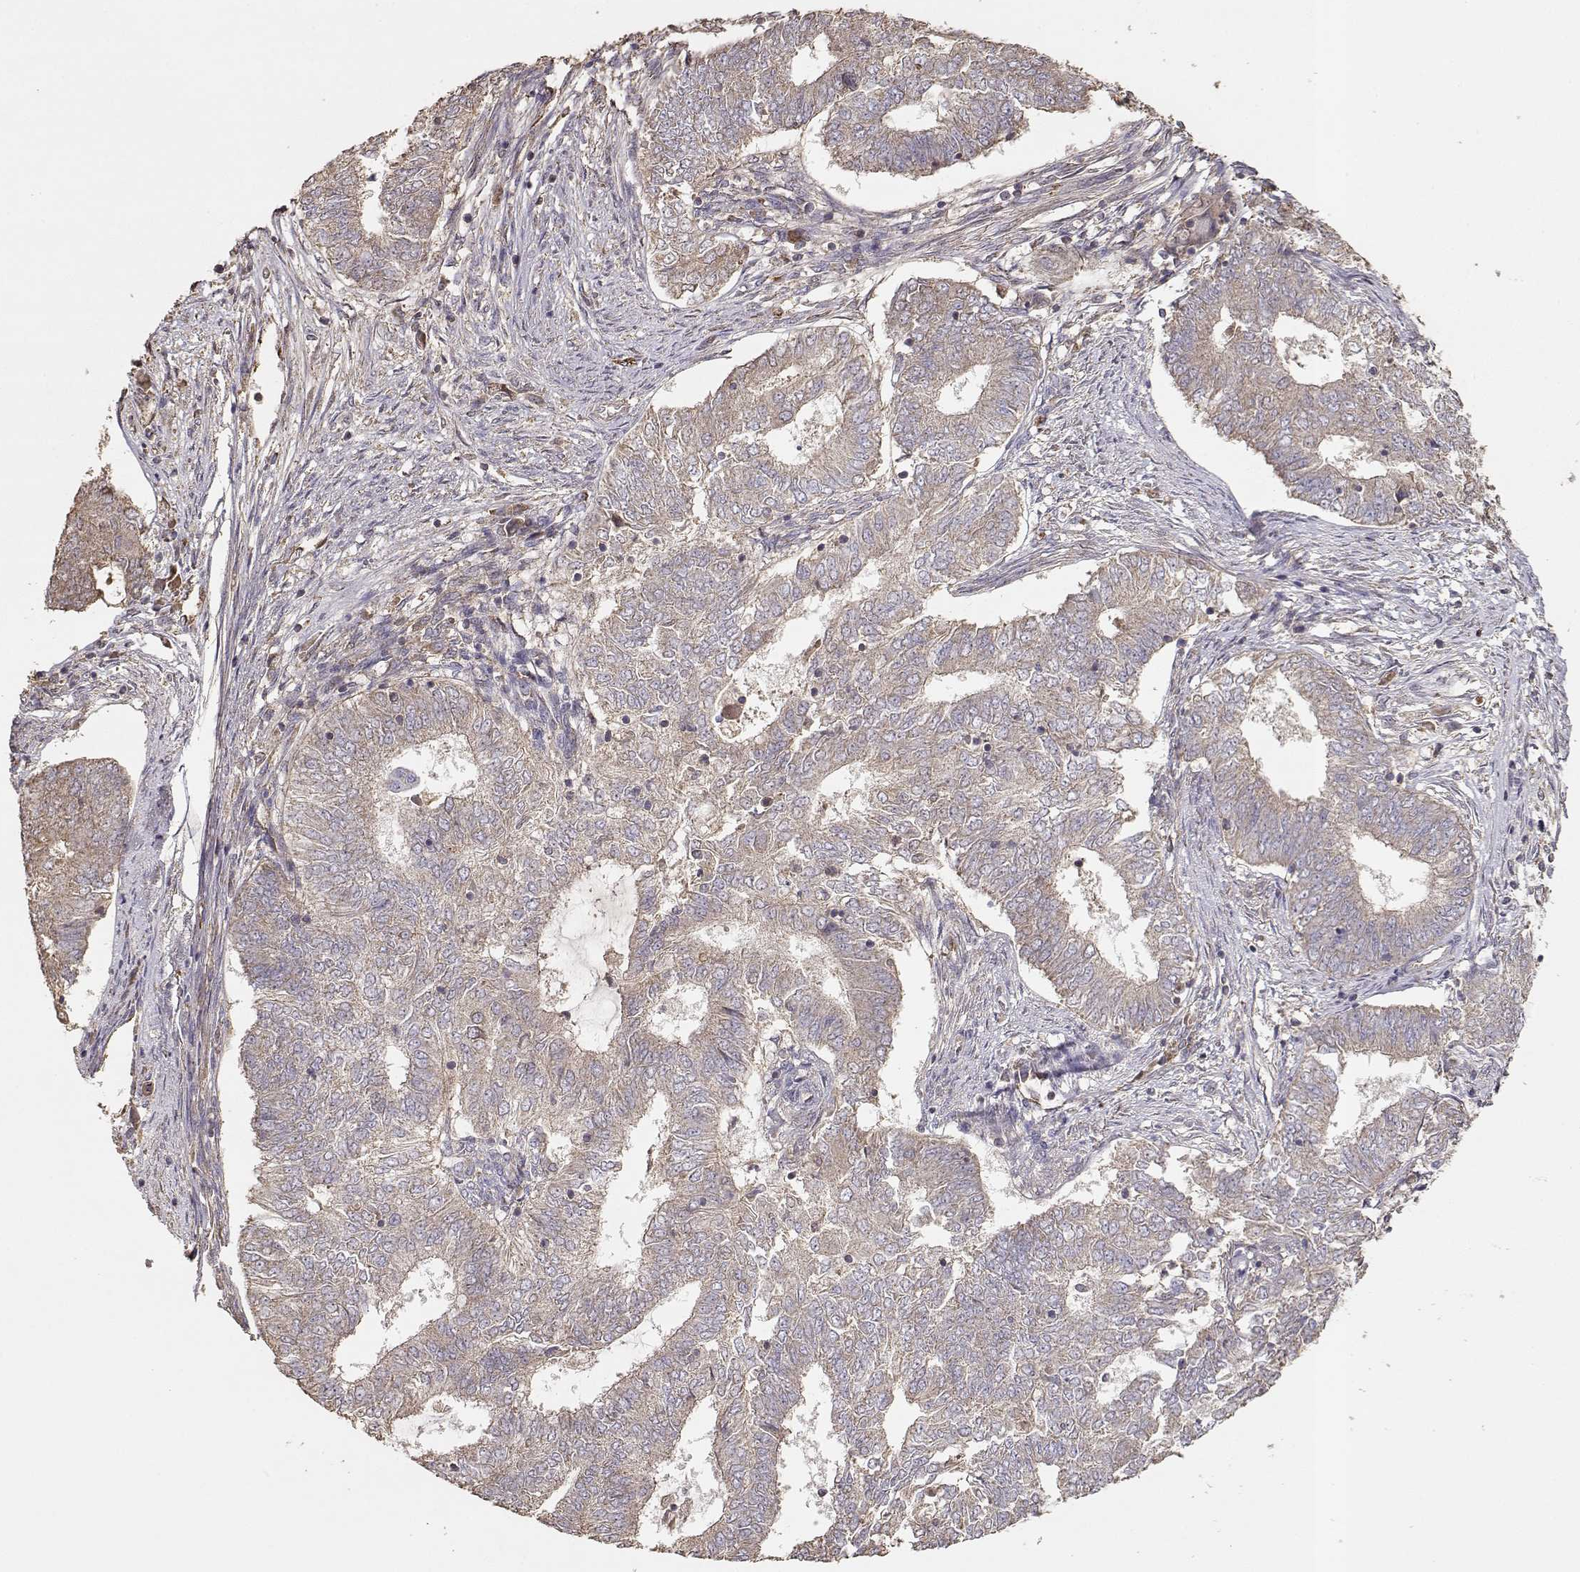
{"staining": {"intensity": "weak", "quantity": ">75%", "location": "cytoplasmic/membranous"}, "tissue": "endometrial cancer", "cell_type": "Tumor cells", "image_type": "cancer", "snomed": [{"axis": "morphology", "description": "Adenocarcinoma, NOS"}, {"axis": "topography", "description": "Endometrium"}], "caption": "Immunohistochemistry of human adenocarcinoma (endometrial) shows low levels of weak cytoplasmic/membranous staining in about >75% of tumor cells. (DAB (3,3'-diaminobenzidine) IHC, brown staining for protein, blue staining for nuclei).", "gene": "TARS3", "patient": {"sex": "female", "age": 62}}